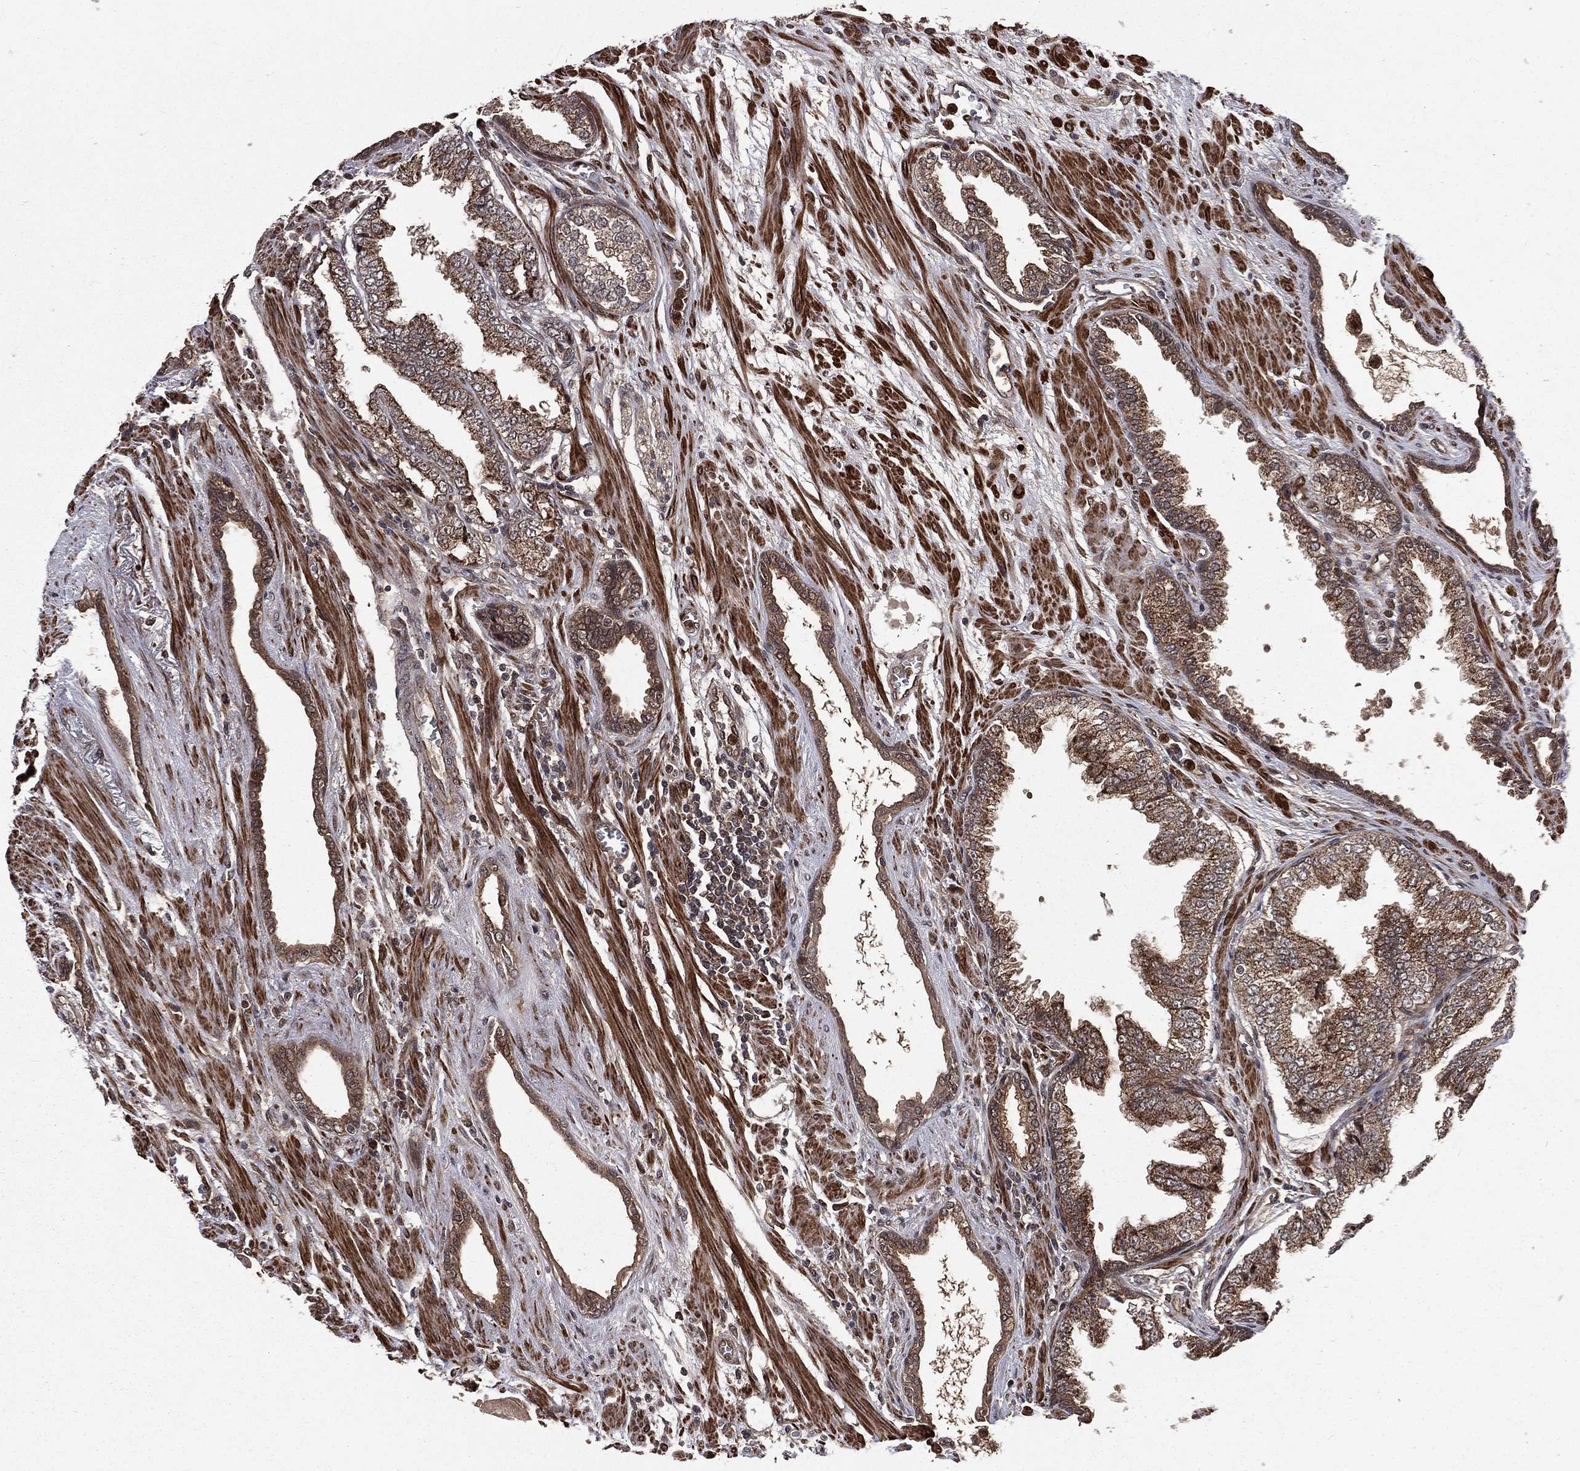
{"staining": {"intensity": "moderate", "quantity": ">75%", "location": "cytoplasmic/membranous"}, "tissue": "prostate cancer", "cell_type": "Tumor cells", "image_type": "cancer", "snomed": [{"axis": "morphology", "description": "Adenocarcinoma, Low grade"}, {"axis": "topography", "description": "Prostate"}], "caption": "Immunohistochemical staining of human prostate low-grade adenocarcinoma shows moderate cytoplasmic/membranous protein staining in about >75% of tumor cells.", "gene": "LENG8", "patient": {"sex": "male", "age": 69}}